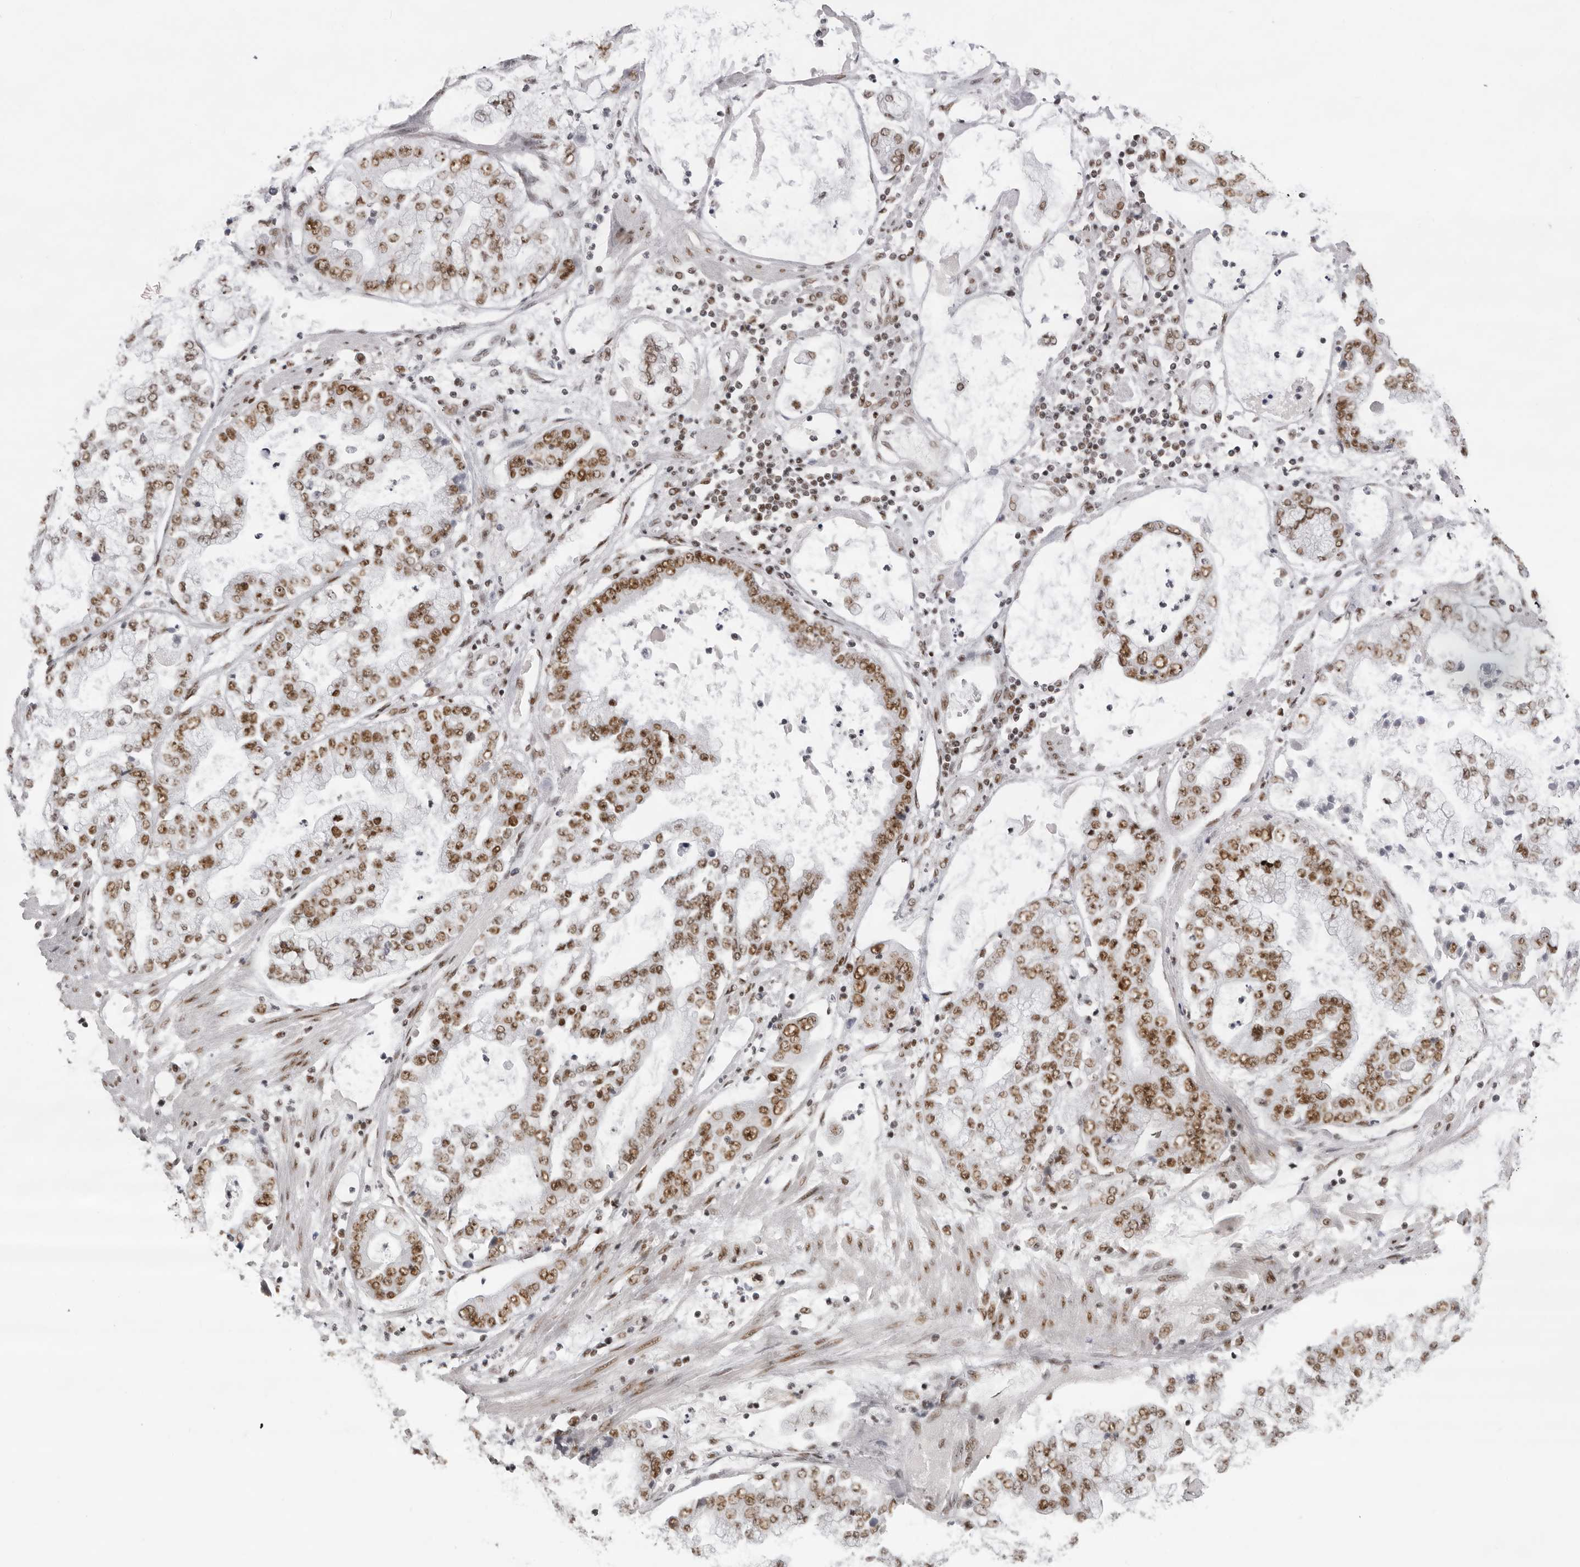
{"staining": {"intensity": "moderate", "quantity": ">75%", "location": "nuclear"}, "tissue": "stomach cancer", "cell_type": "Tumor cells", "image_type": "cancer", "snomed": [{"axis": "morphology", "description": "Adenocarcinoma, NOS"}, {"axis": "topography", "description": "Stomach"}], "caption": "Tumor cells reveal moderate nuclear expression in approximately >75% of cells in stomach cancer. (DAB (3,3'-diaminobenzidine) IHC, brown staining for protein, blue staining for nuclei).", "gene": "DHX9", "patient": {"sex": "male", "age": 76}}